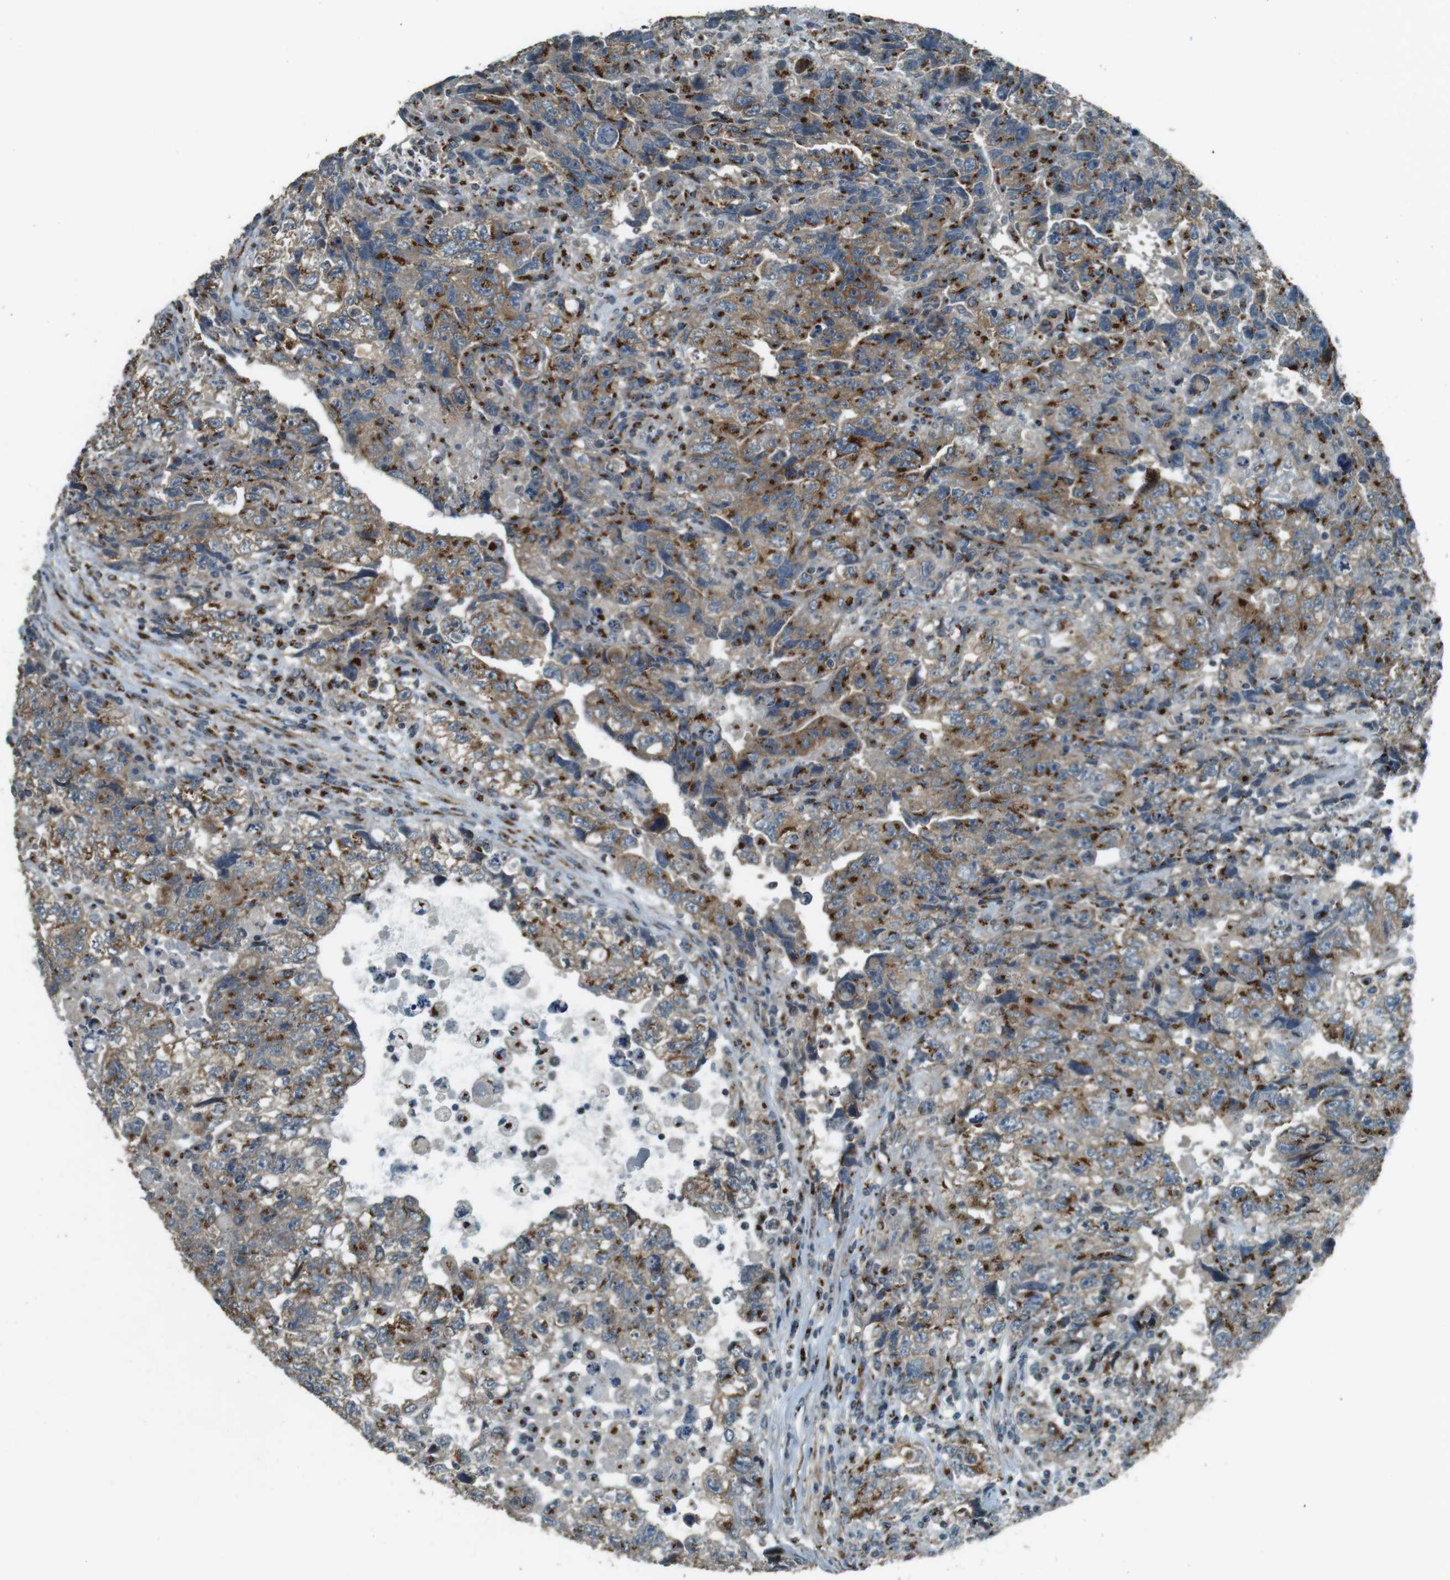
{"staining": {"intensity": "moderate", "quantity": ">75%", "location": "cytoplasmic/membranous"}, "tissue": "testis cancer", "cell_type": "Tumor cells", "image_type": "cancer", "snomed": [{"axis": "morphology", "description": "Carcinoma, Embryonal, NOS"}, {"axis": "topography", "description": "Testis"}], "caption": "This photomicrograph shows immunohistochemistry staining of human testis cancer (embryonal carcinoma), with medium moderate cytoplasmic/membranous staining in about >75% of tumor cells.", "gene": "TMEM115", "patient": {"sex": "male", "age": 36}}